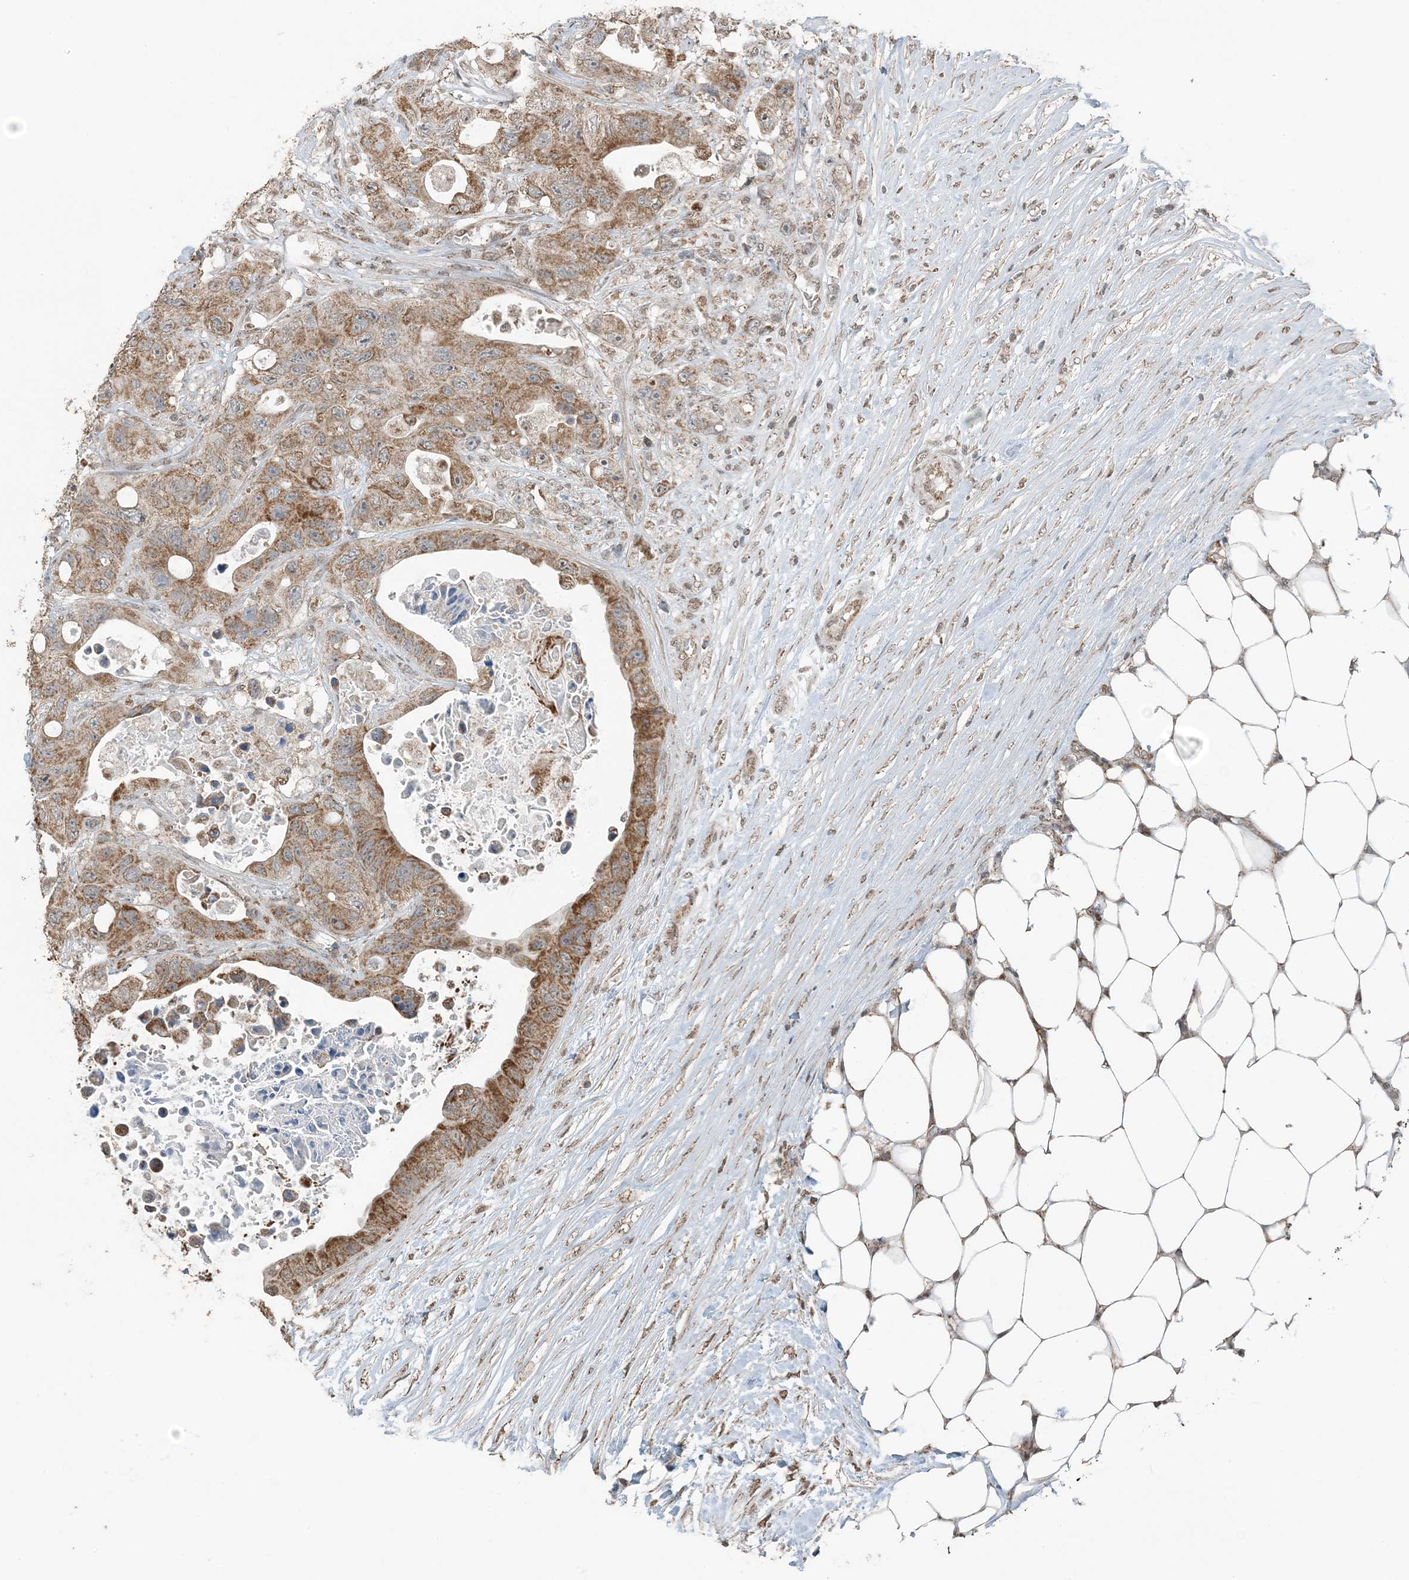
{"staining": {"intensity": "moderate", "quantity": ">75%", "location": "cytoplasmic/membranous"}, "tissue": "colorectal cancer", "cell_type": "Tumor cells", "image_type": "cancer", "snomed": [{"axis": "morphology", "description": "Adenocarcinoma, NOS"}, {"axis": "topography", "description": "Colon"}], "caption": "An IHC histopathology image of tumor tissue is shown. Protein staining in brown labels moderate cytoplasmic/membranous positivity in colorectal cancer (adenocarcinoma) within tumor cells. The staining was performed using DAB (3,3'-diaminobenzidine) to visualize the protein expression in brown, while the nuclei were stained in blue with hematoxylin (Magnification: 20x).", "gene": "PILRB", "patient": {"sex": "female", "age": 46}}